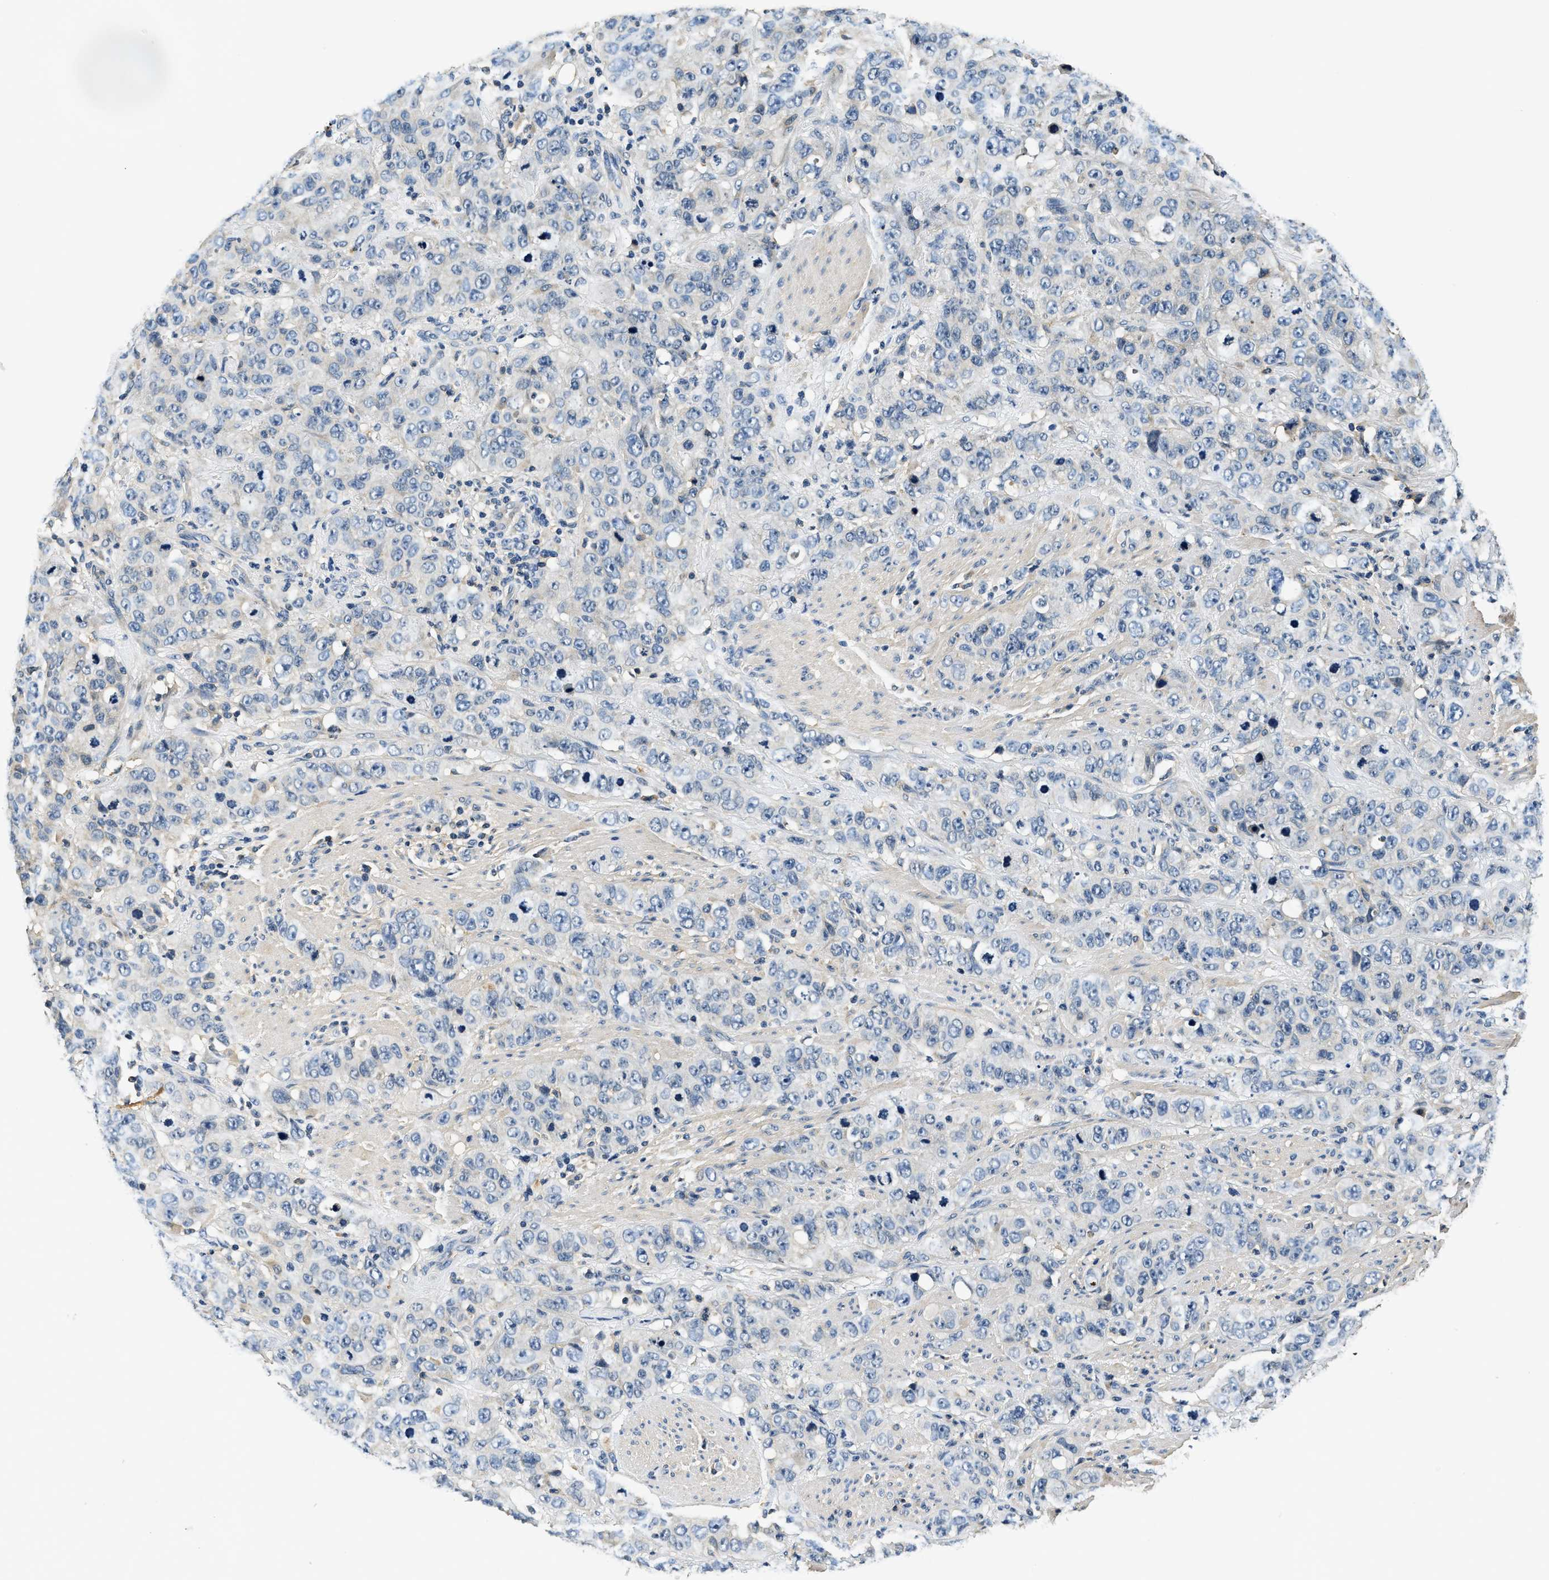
{"staining": {"intensity": "negative", "quantity": "none", "location": "none"}, "tissue": "stomach cancer", "cell_type": "Tumor cells", "image_type": "cancer", "snomed": [{"axis": "morphology", "description": "Adenocarcinoma, NOS"}, {"axis": "topography", "description": "Stomach"}], "caption": "This is an IHC micrograph of stomach adenocarcinoma. There is no expression in tumor cells.", "gene": "RESF1", "patient": {"sex": "male", "age": 48}}